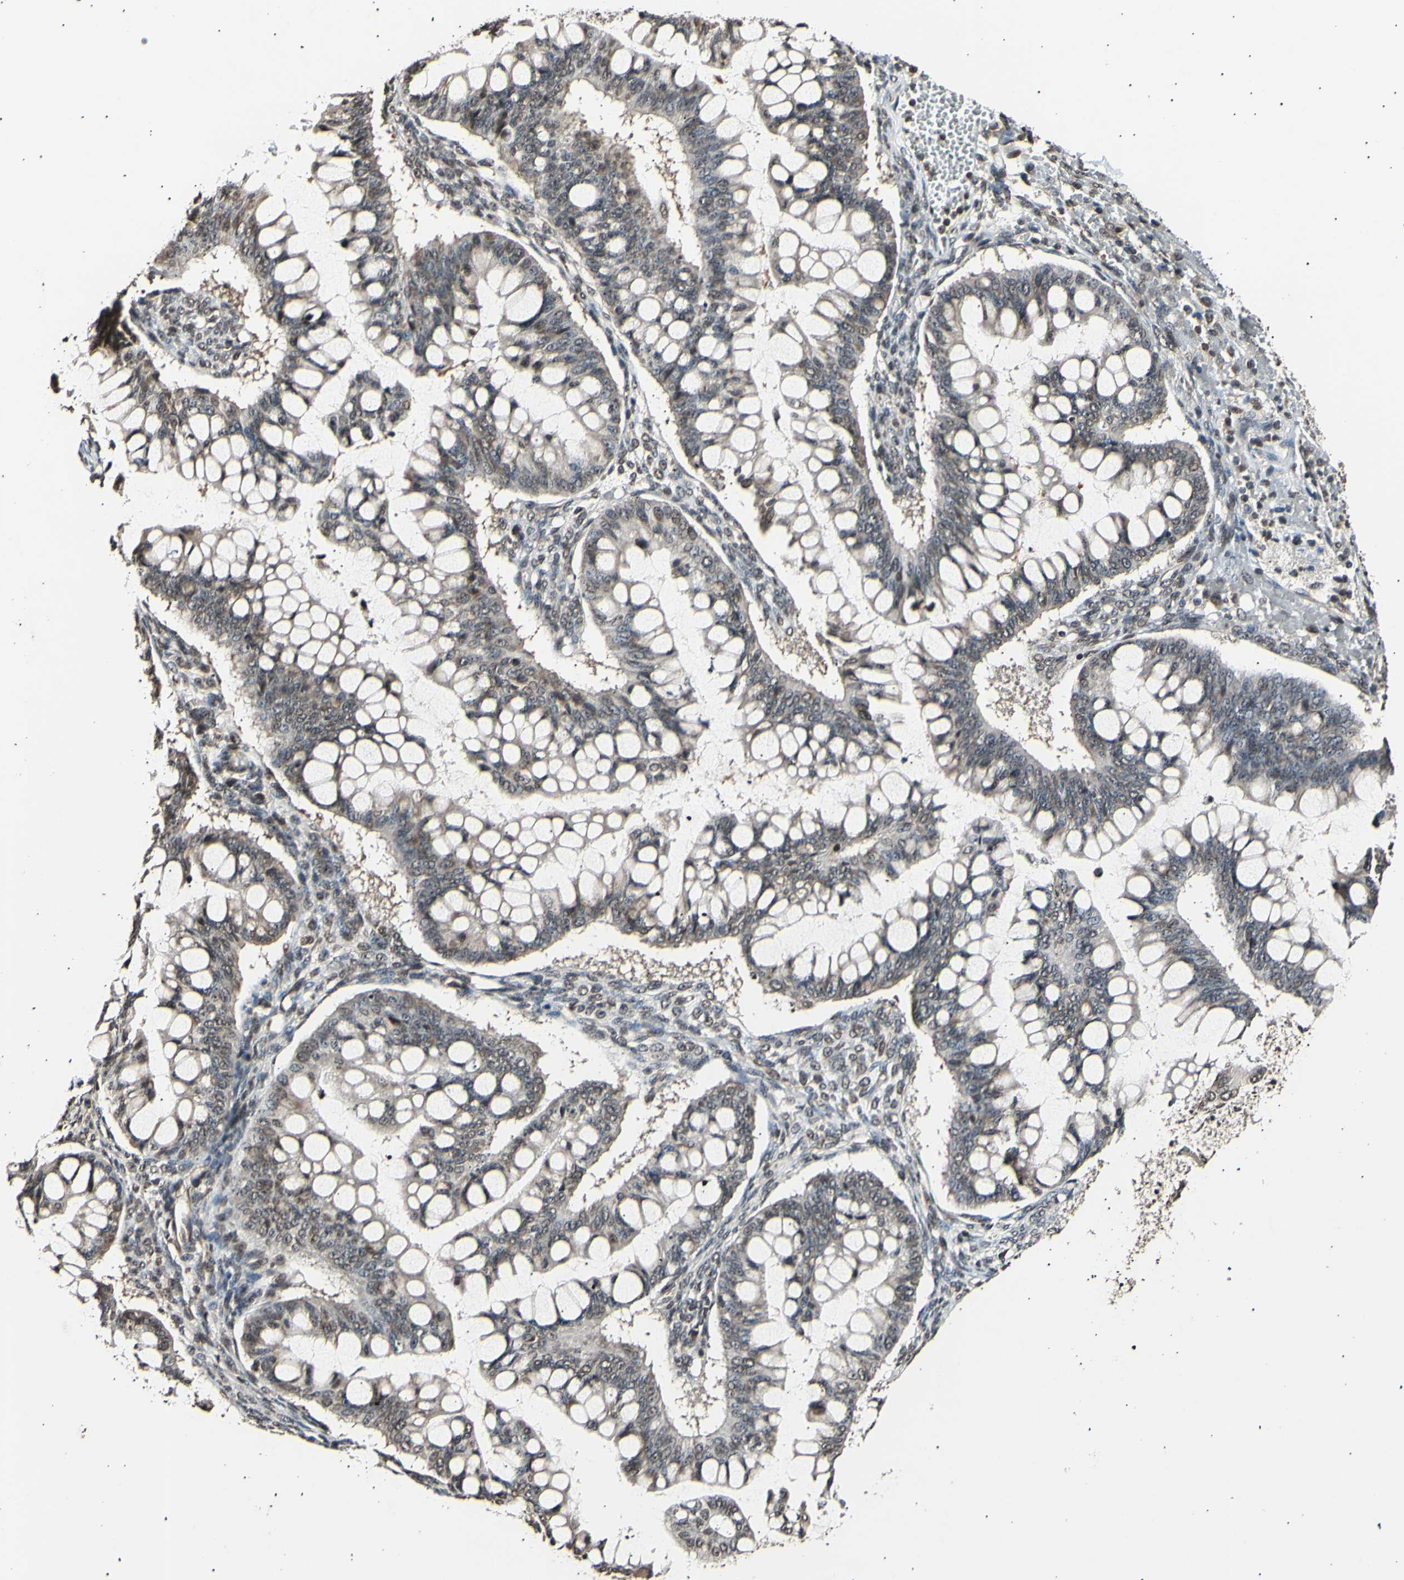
{"staining": {"intensity": "weak", "quantity": "25%-75%", "location": "cytoplasmic/membranous,nuclear"}, "tissue": "ovarian cancer", "cell_type": "Tumor cells", "image_type": "cancer", "snomed": [{"axis": "morphology", "description": "Cystadenocarcinoma, mucinous, NOS"}, {"axis": "topography", "description": "Ovary"}], "caption": "This is a histology image of immunohistochemistry staining of ovarian cancer (mucinous cystadenocarcinoma), which shows weak positivity in the cytoplasmic/membranous and nuclear of tumor cells.", "gene": "ANAPC7", "patient": {"sex": "female", "age": 73}}